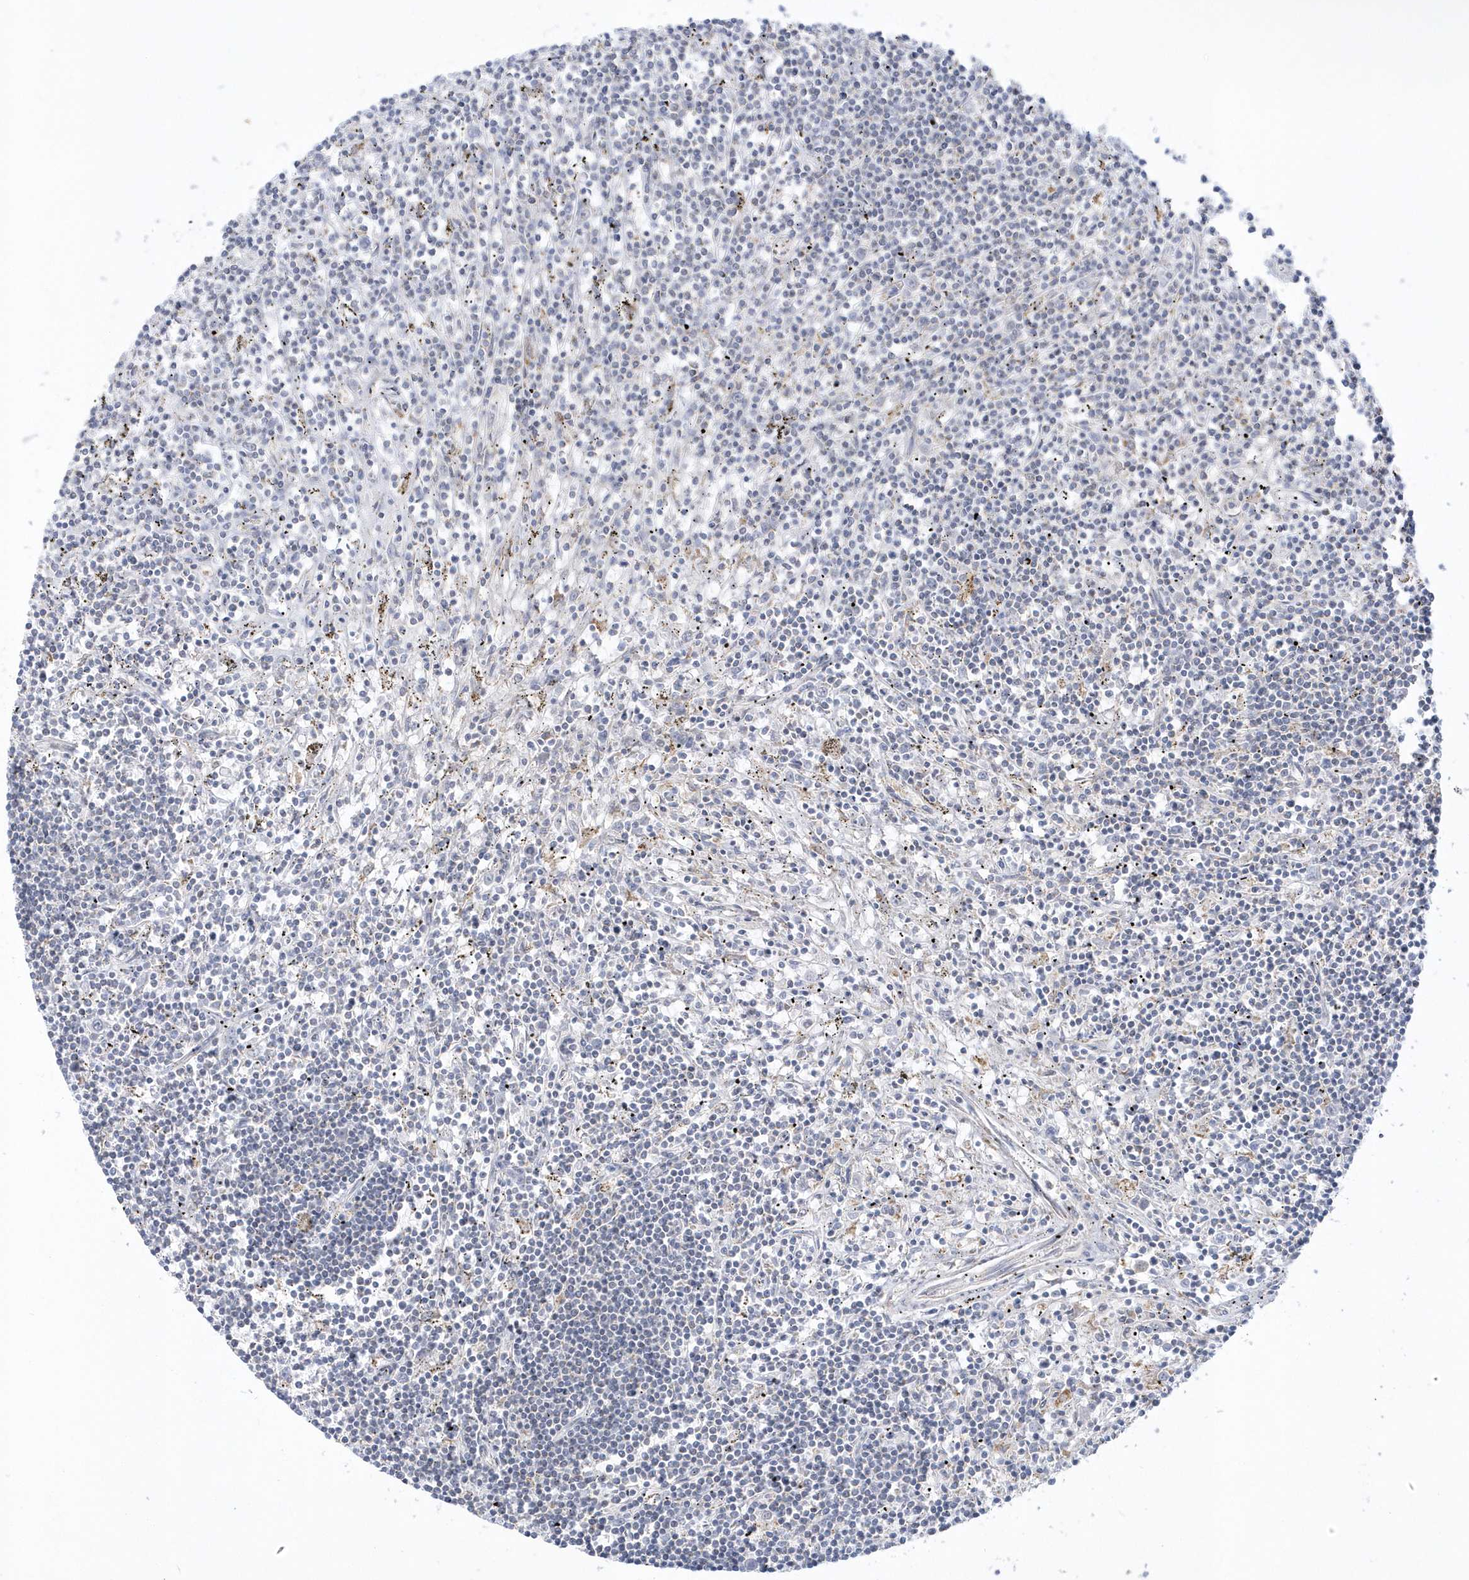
{"staining": {"intensity": "negative", "quantity": "none", "location": "none"}, "tissue": "lymphoma", "cell_type": "Tumor cells", "image_type": "cancer", "snomed": [{"axis": "morphology", "description": "Malignant lymphoma, non-Hodgkin's type, Low grade"}, {"axis": "topography", "description": "Spleen"}], "caption": "There is no significant staining in tumor cells of low-grade malignant lymphoma, non-Hodgkin's type.", "gene": "PCBD1", "patient": {"sex": "male", "age": 76}}